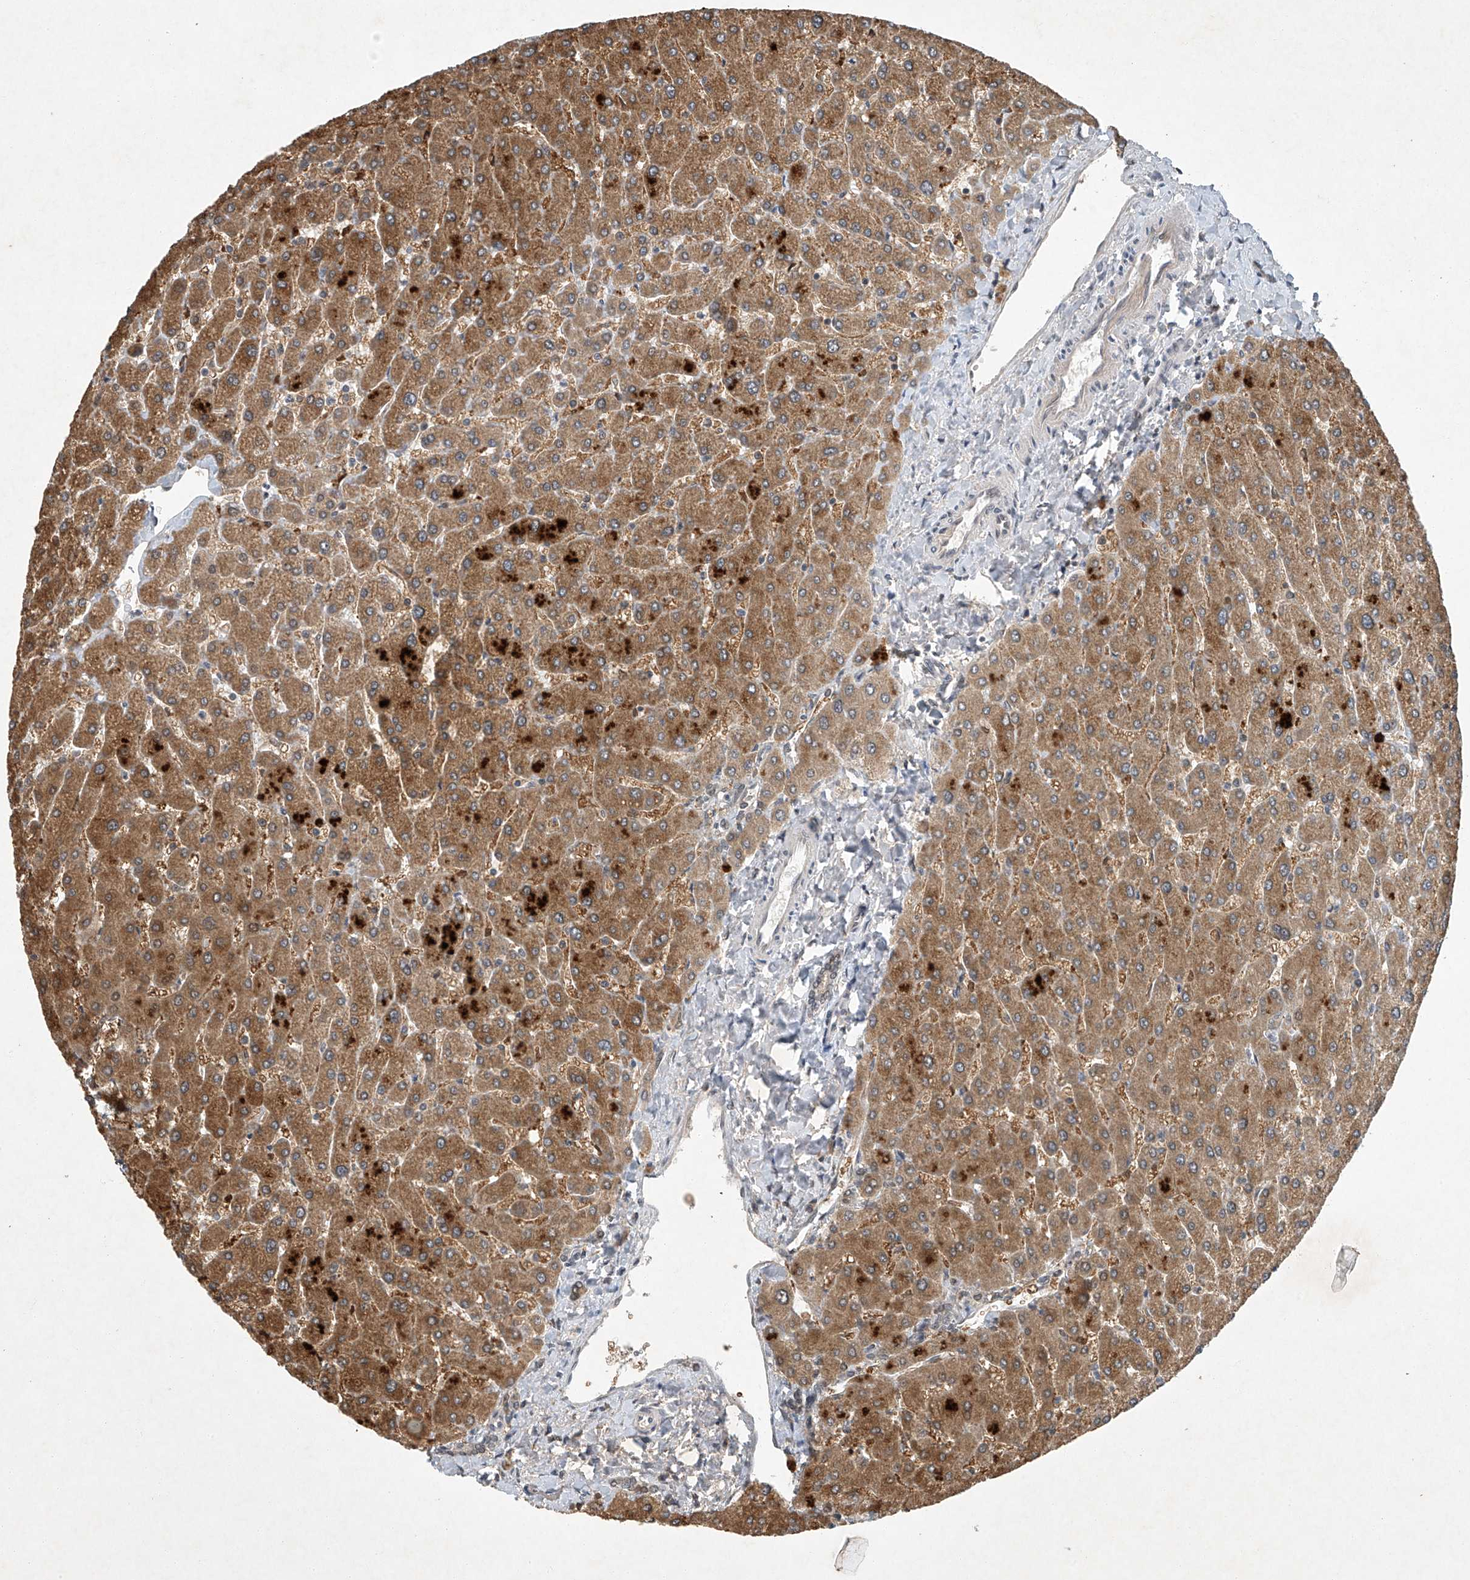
{"staining": {"intensity": "weak", "quantity": "25%-75%", "location": "cytoplasmic/membranous"}, "tissue": "liver", "cell_type": "Cholangiocytes", "image_type": "normal", "snomed": [{"axis": "morphology", "description": "Normal tissue, NOS"}, {"axis": "topography", "description": "Liver"}], "caption": "Protein analysis of benign liver reveals weak cytoplasmic/membranous positivity in about 25%-75% of cholangiocytes.", "gene": "TAF8", "patient": {"sex": "male", "age": 55}}